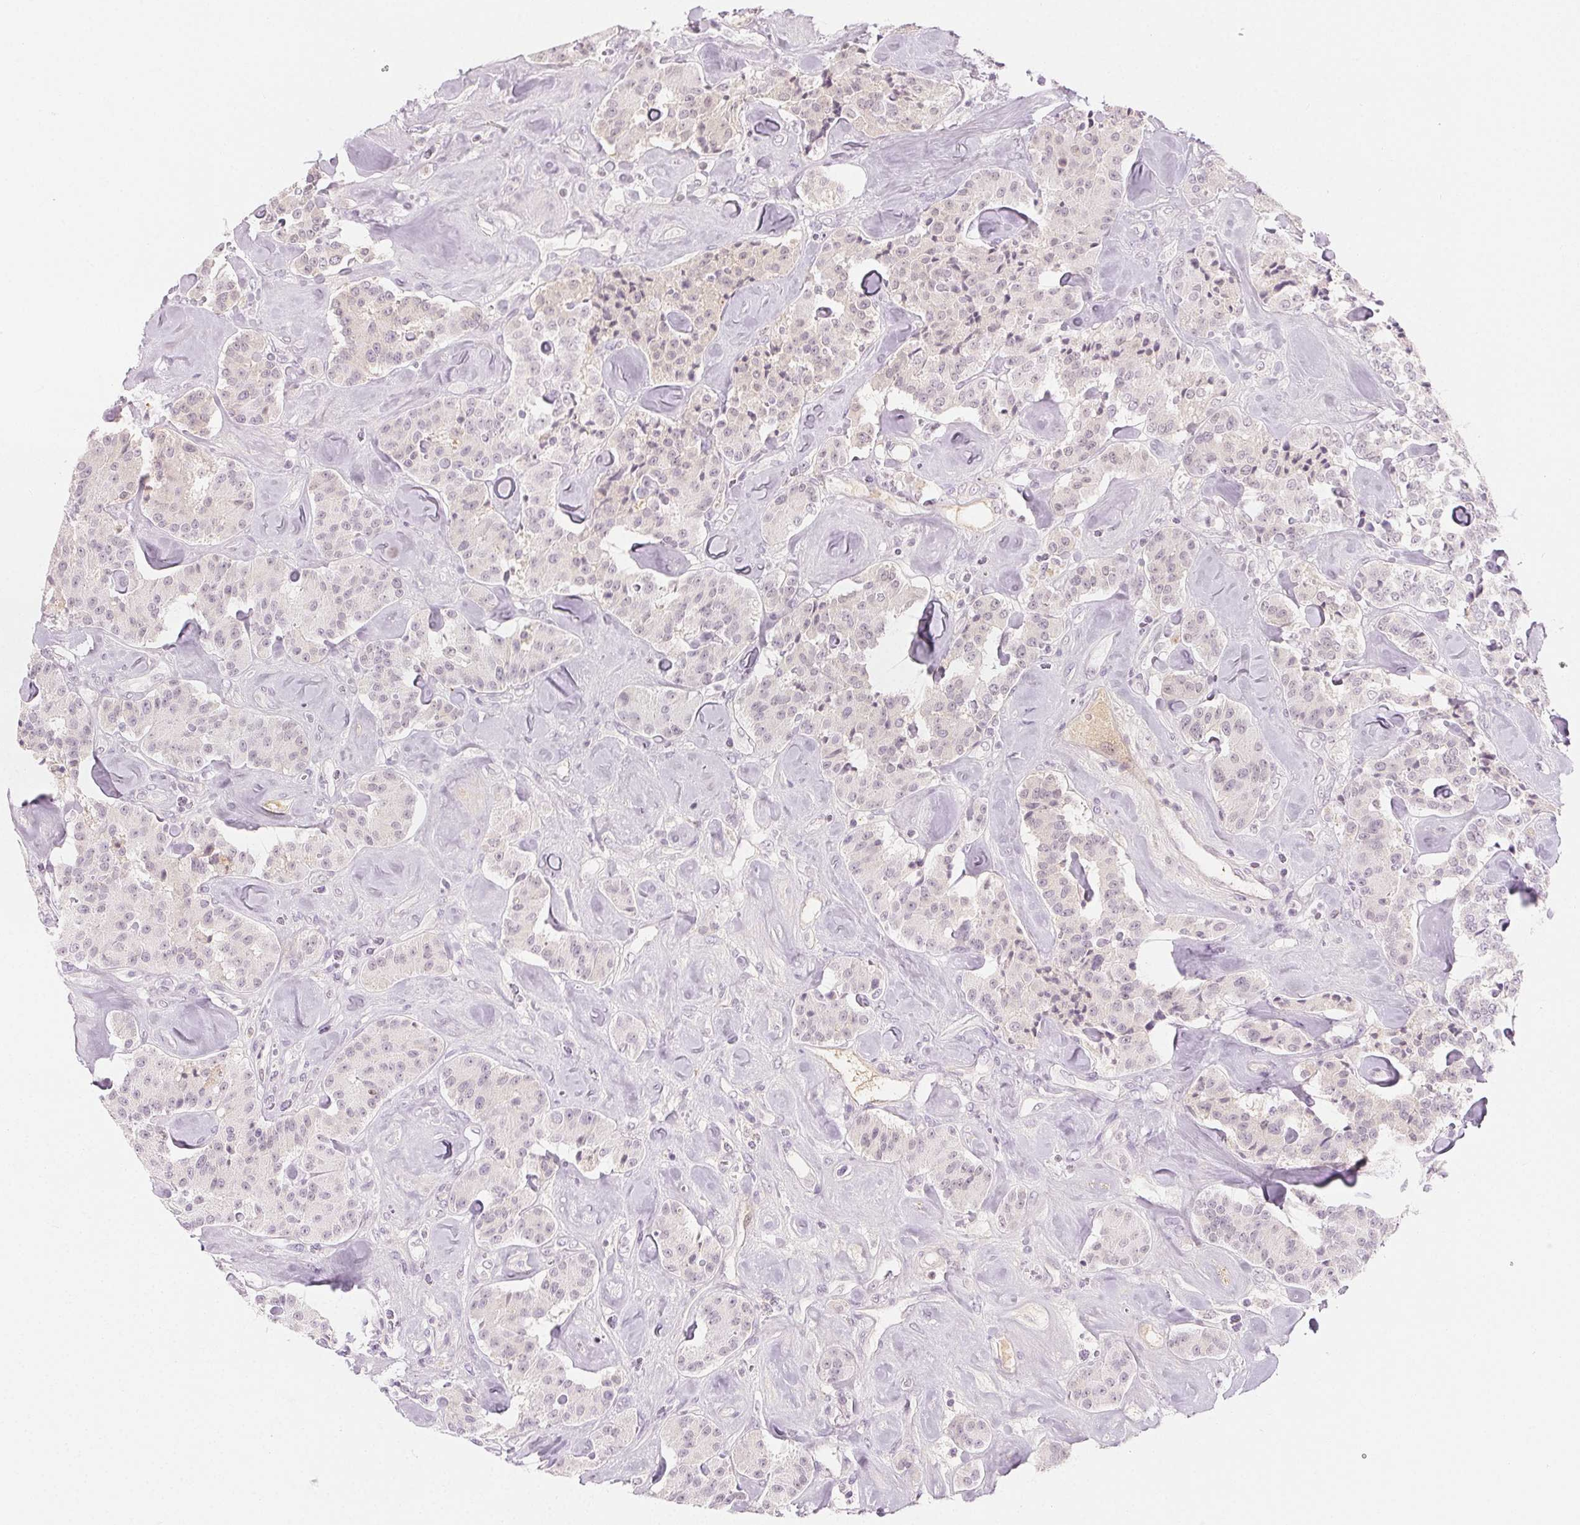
{"staining": {"intensity": "negative", "quantity": "none", "location": "none"}, "tissue": "carcinoid", "cell_type": "Tumor cells", "image_type": "cancer", "snomed": [{"axis": "morphology", "description": "Carcinoid, malignant, NOS"}, {"axis": "topography", "description": "Pancreas"}], "caption": "DAB immunohistochemical staining of carcinoid reveals no significant positivity in tumor cells.", "gene": "AFM", "patient": {"sex": "male", "age": 41}}